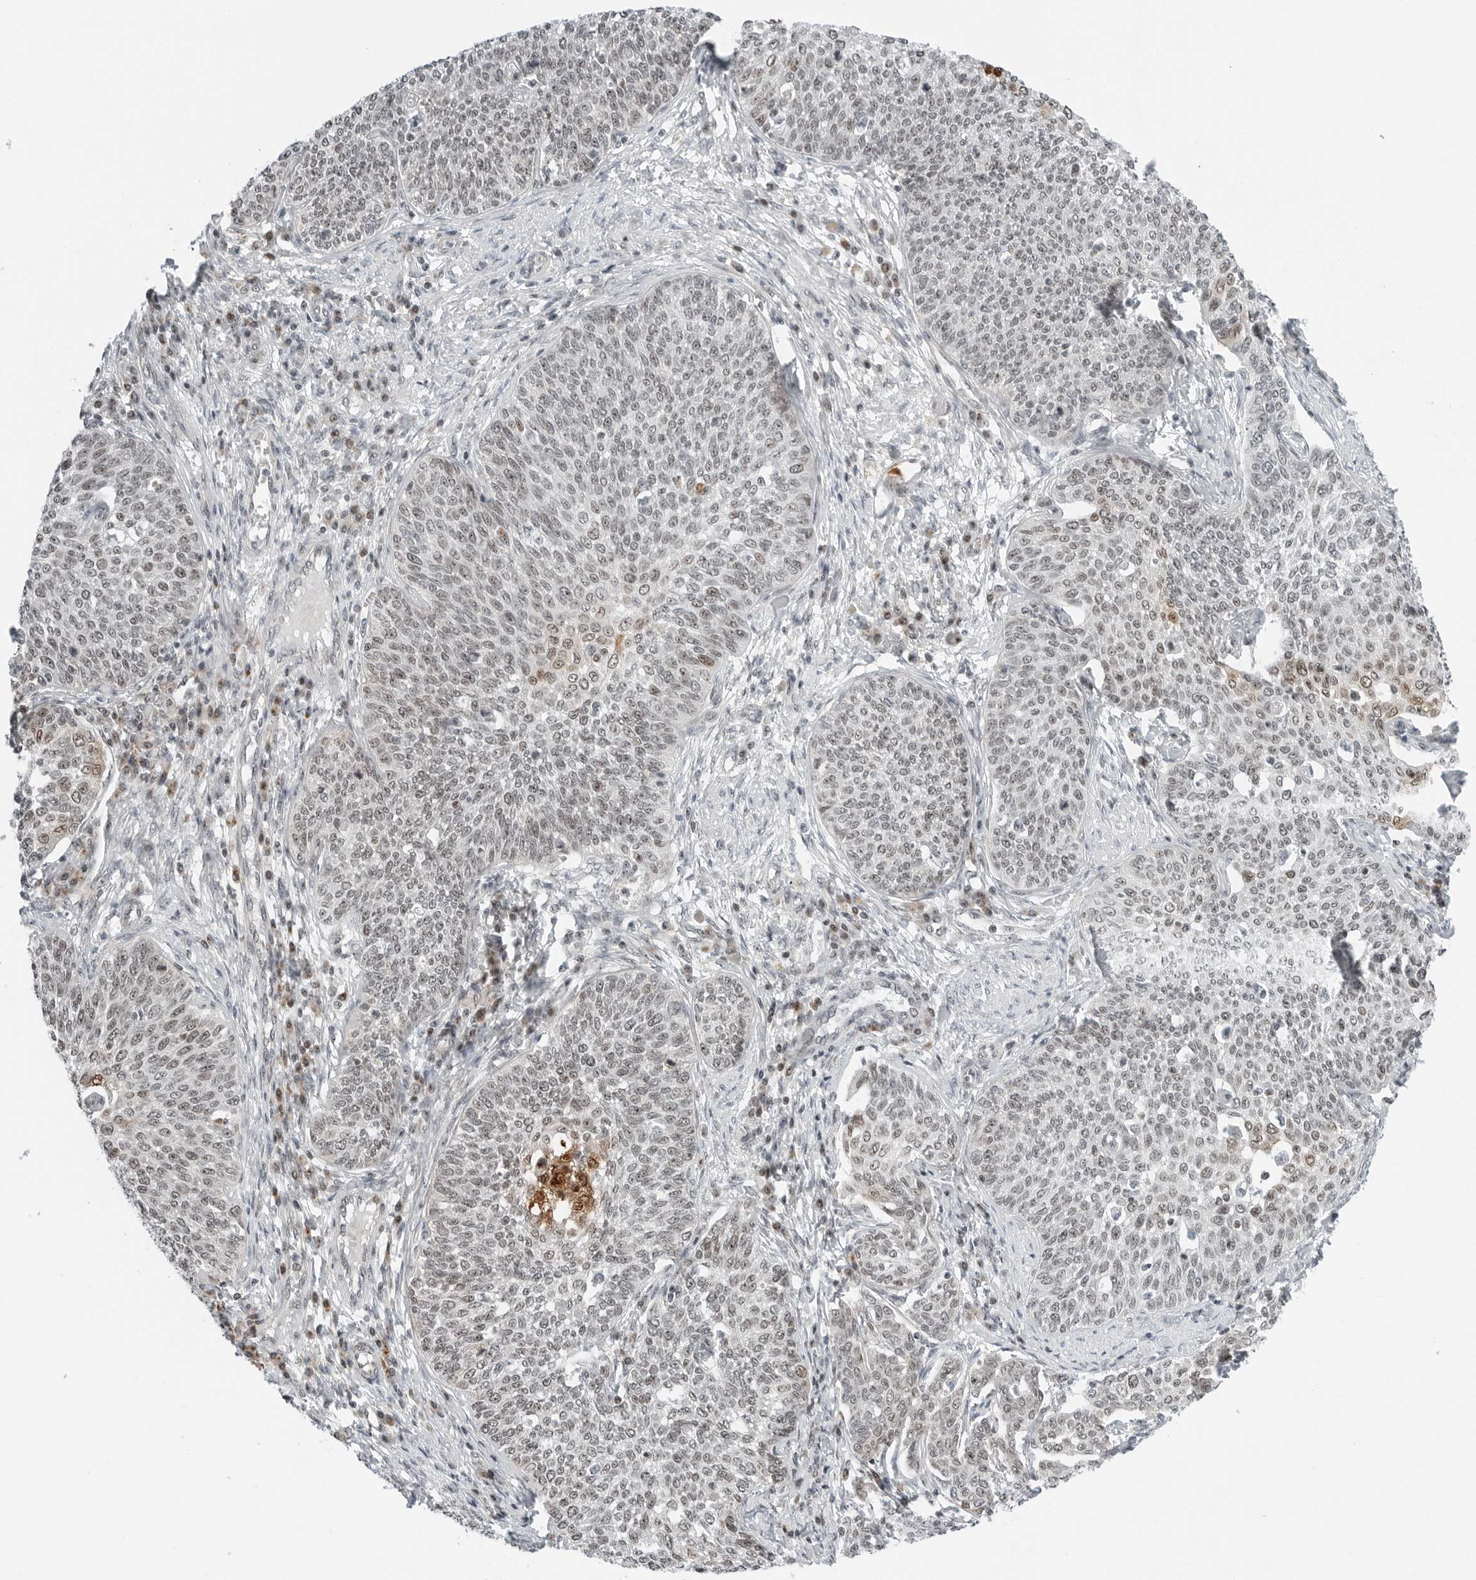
{"staining": {"intensity": "moderate", "quantity": "<25%", "location": "cytoplasmic/membranous,nuclear"}, "tissue": "cervical cancer", "cell_type": "Tumor cells", "image_type": "cancer", "snomed": [{"axis": "morphology", "description": "Squamous cell carcinoma, NOS"}, {"axis": "topography", "description": "Cervix"}], "caption": "IHC photomicrograph of neoplastic tissue: squamous cell carcinoma (cervical) stained using immunohistochemistry (IHC) reveals low levels of moderate protein expression localized specifically in the cytoplasmic/membranous and nuclear of tumor cells, appearing as a cytoplasmic/membranous and nuclear brown color.", "gene": "RIMKLA", "patient": {"sex": "female", "age": 34}}